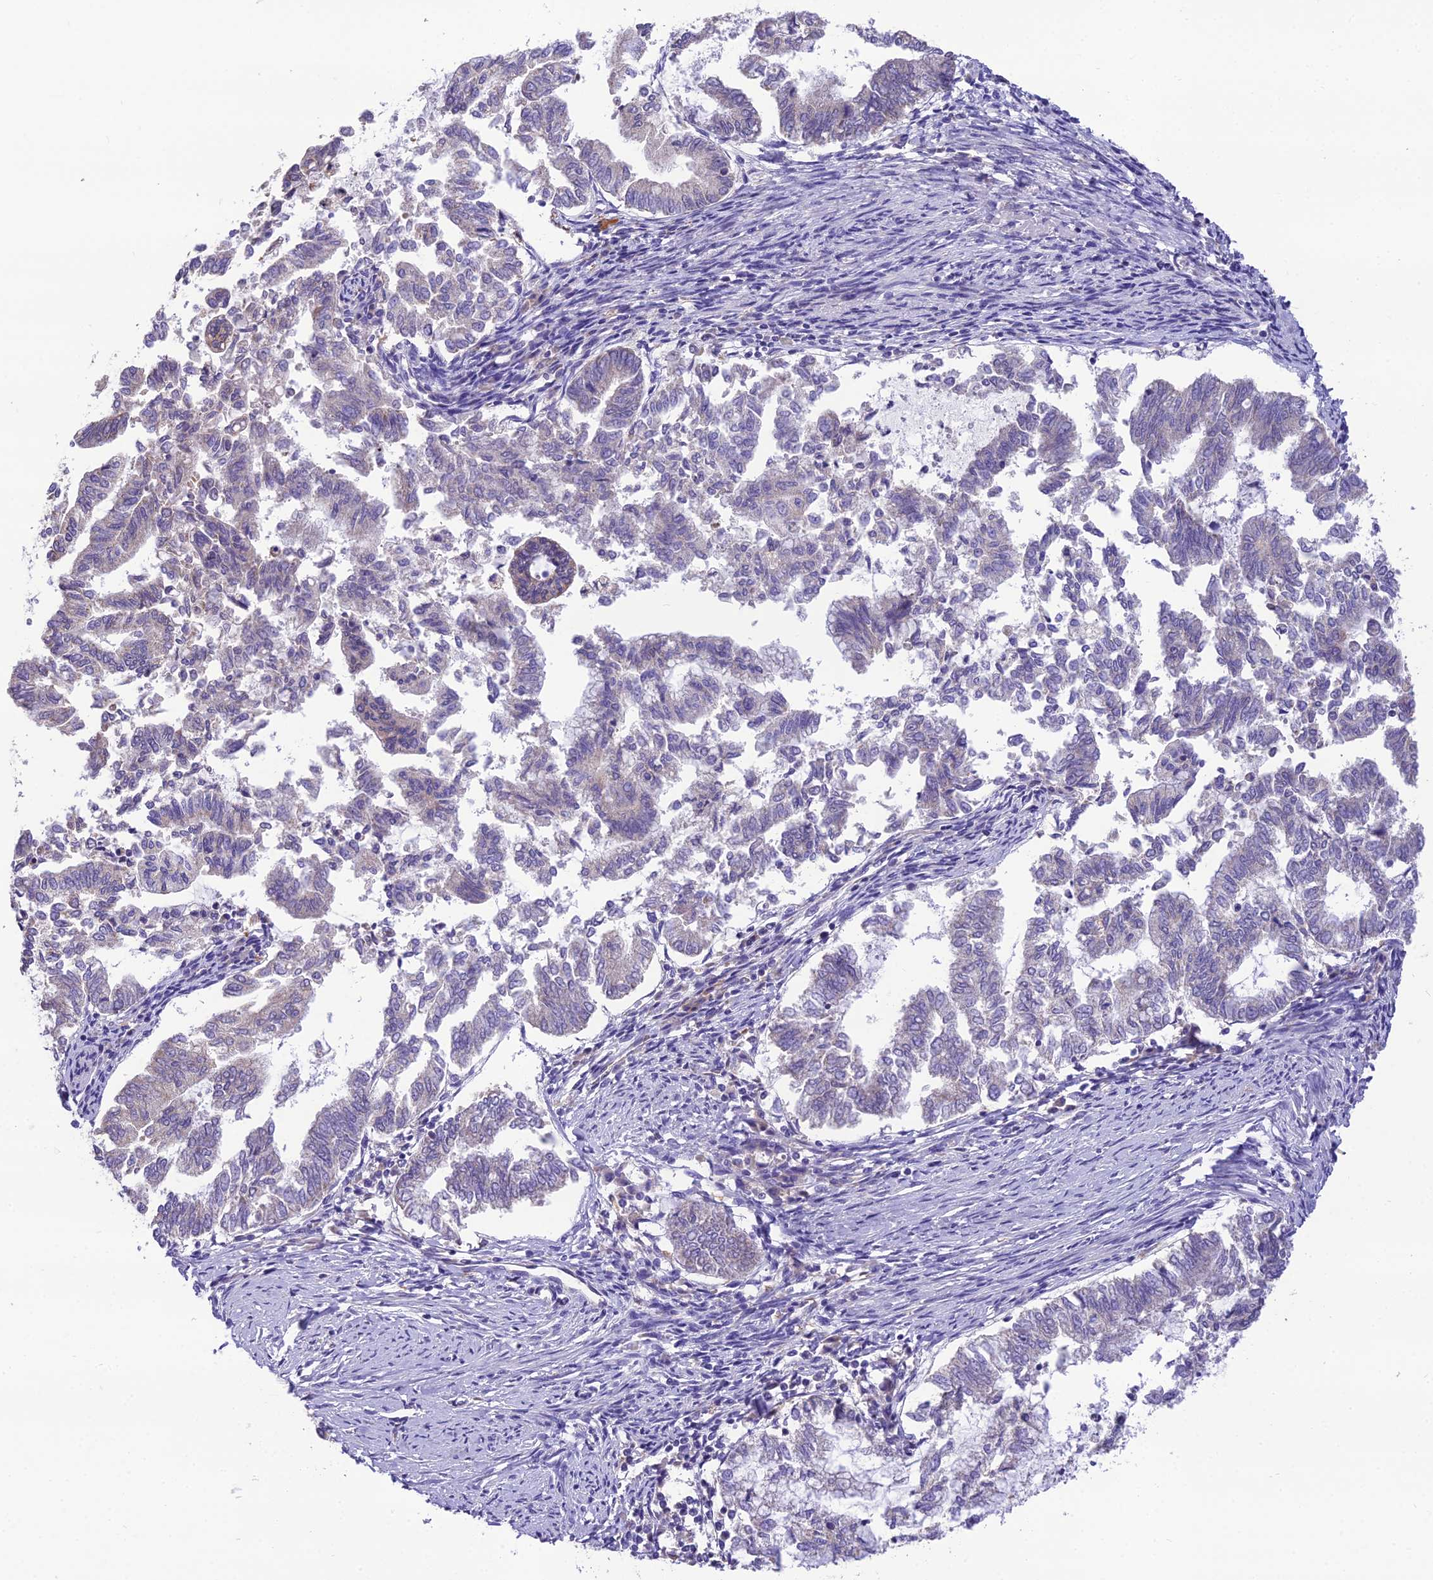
{"staining": {"intensity": "negative", "quantity": "none", "location": "none"}, "tissue": "endometrial cancer", "cell_type": "Tumor cells", "image_type": "cancer", "snomed": [{"axis": "morphology", "description": "Adenocarcinoma, NOS"}, {"axis": "topography", "description": "Endometrium"}], "caption": "A photomicrograph of human endometrial cancer (adenocarcinoma) is negative for staining in tumor cells. The staining is performed using DAB brown chromogen with nuclei counter-stained in using hematoxylin.", "gene": "MIIP", "patient": {"sex": "female", "age": 79}}